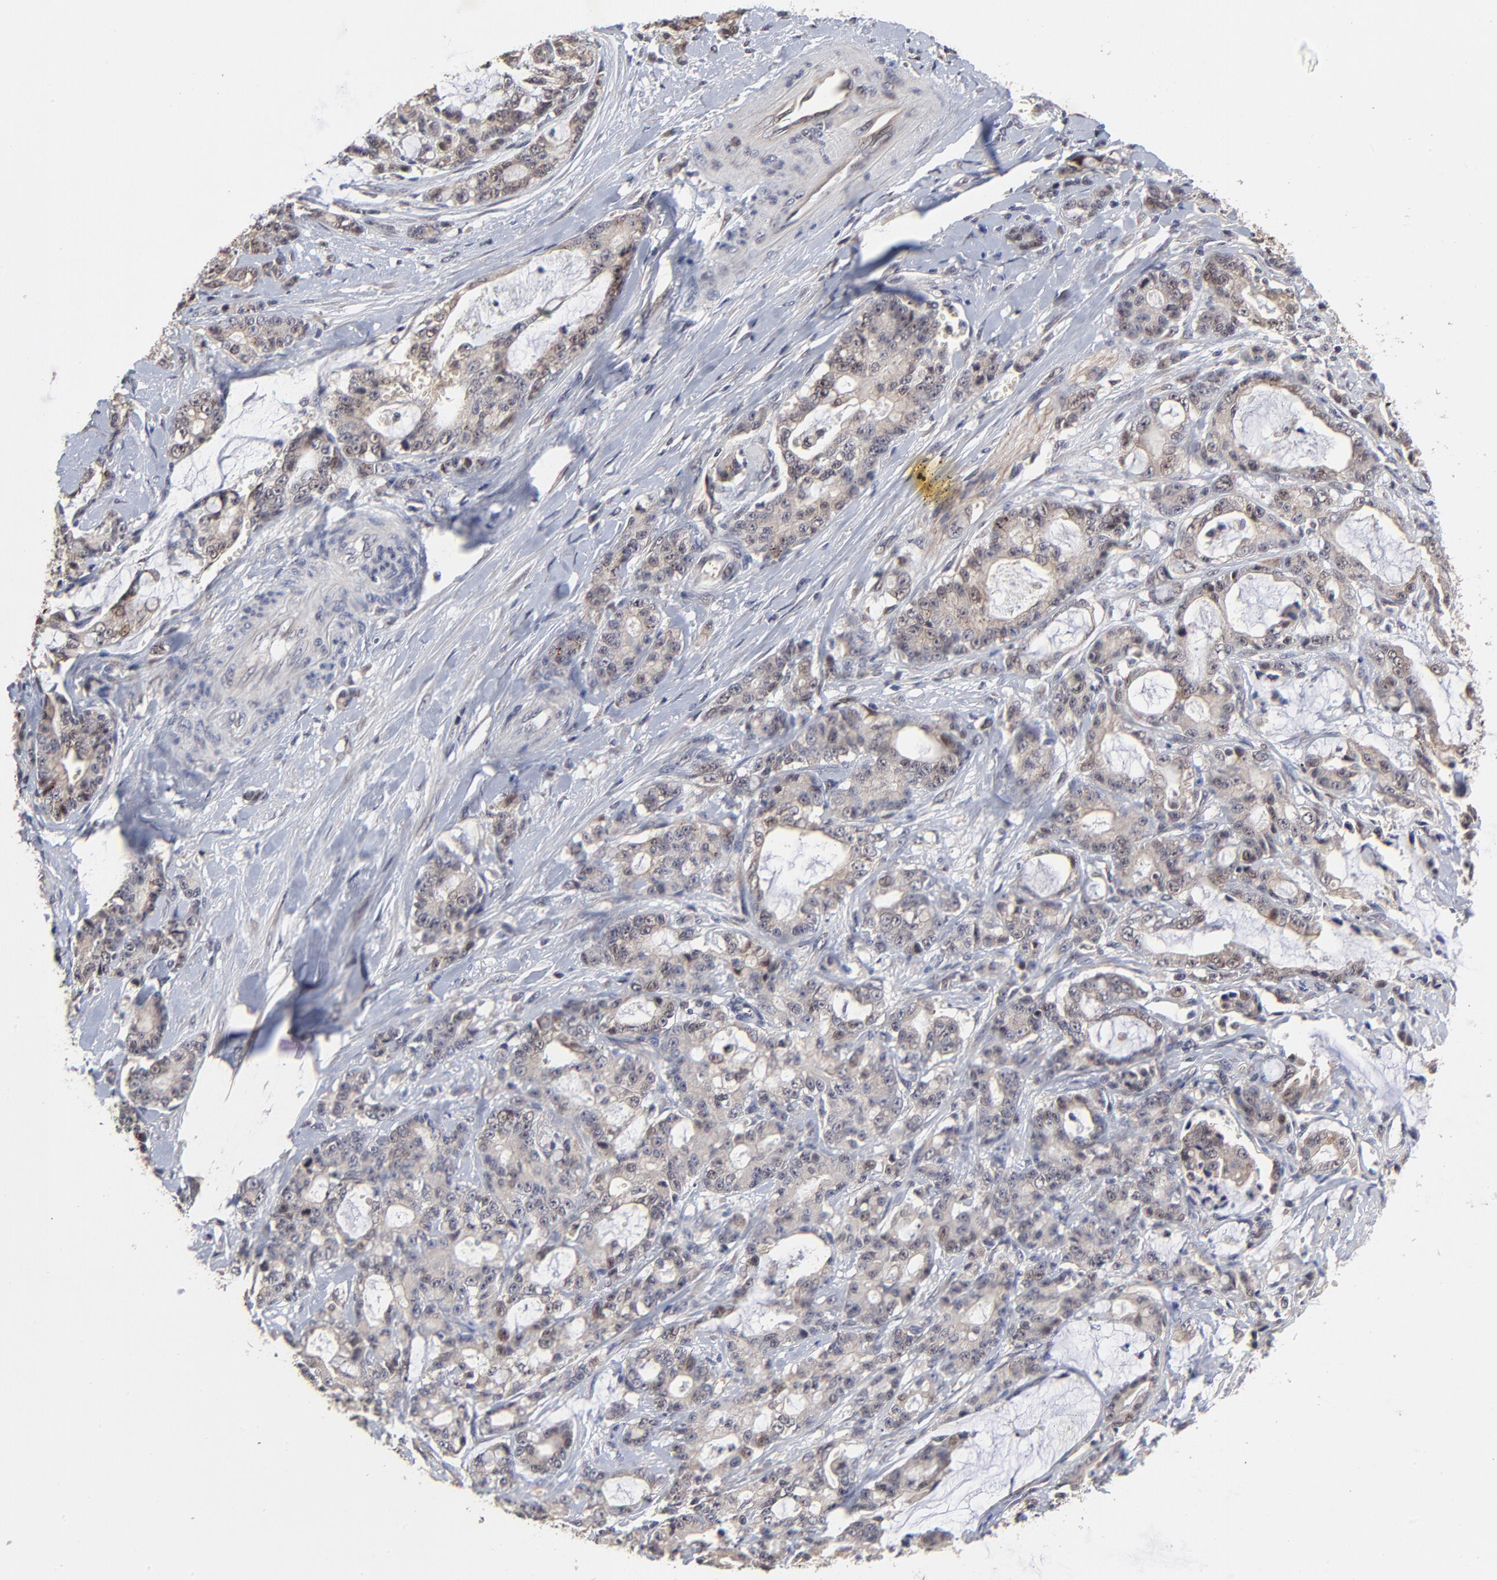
{"staining": {"intensity": "weak", "quantity": ">75%", "location": "cytoplasmic/membranous"}, "tissue": "pancreatic cancer", "cell_type": "Tumor cells", "image_type": "cancer", "snomed": [{"axis": "morphology", "description": "Adenocarcinoma, NOS"}, {"axis": "topography", "description": "Pancreas"}], "caption": "Weak cytoplasmic/membranous expression for a protein is seen in approximately >75% of tumor cells of pancreatic adenocarcinoma using immunohistochemistry (IHC).", "gene": "FRMD8", "patient": {"sex": "female", "age": 73}}